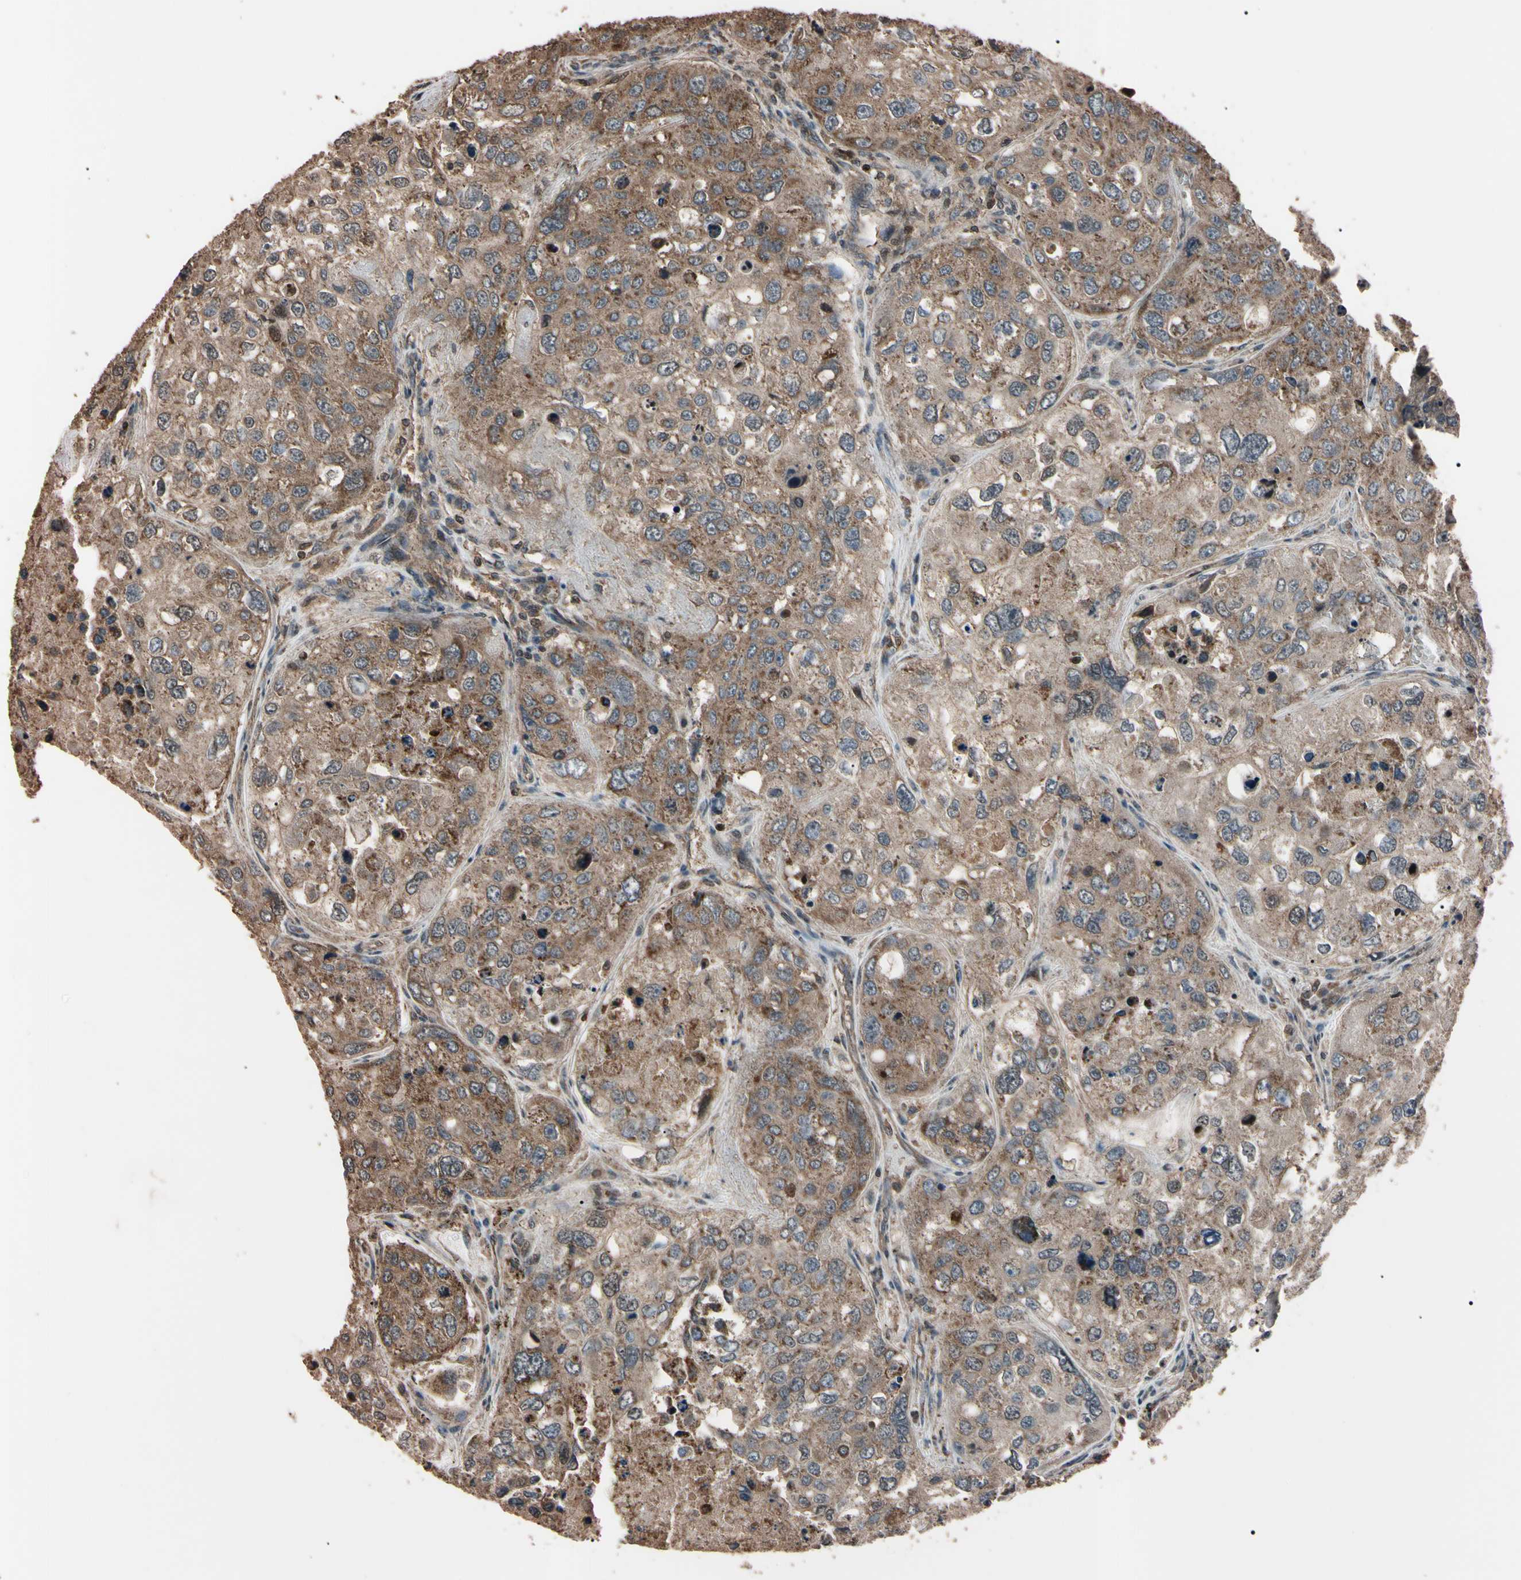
{"staining": {"intensity": "moderate", "quantity": "25%-75%", "location": "cytoplasmic/membranous"}, "tissue": "urothelial cancer", "cell_type": "Tumor cells", "image_type": "cancer", "snomed": [{"axis": "morphology", "description": "Urothelial carcinoma, High grade"}, {"axis": "topography", "description": "Lymph node"}, {"axis": "topography", "description": "Urinary bladder"}], "caption": "Brown immunohistochemical staining in urothelial cancer shows moderate cytoplasmic/membranous positivity in about 25%-75% of tumor cells. (DAB (3,3'-diaminobenzidine) IHC with brightfield microscopy, high magnification).", "gene": "TNFRSF1A", "patient": {"sex": "male", "age": 51}}